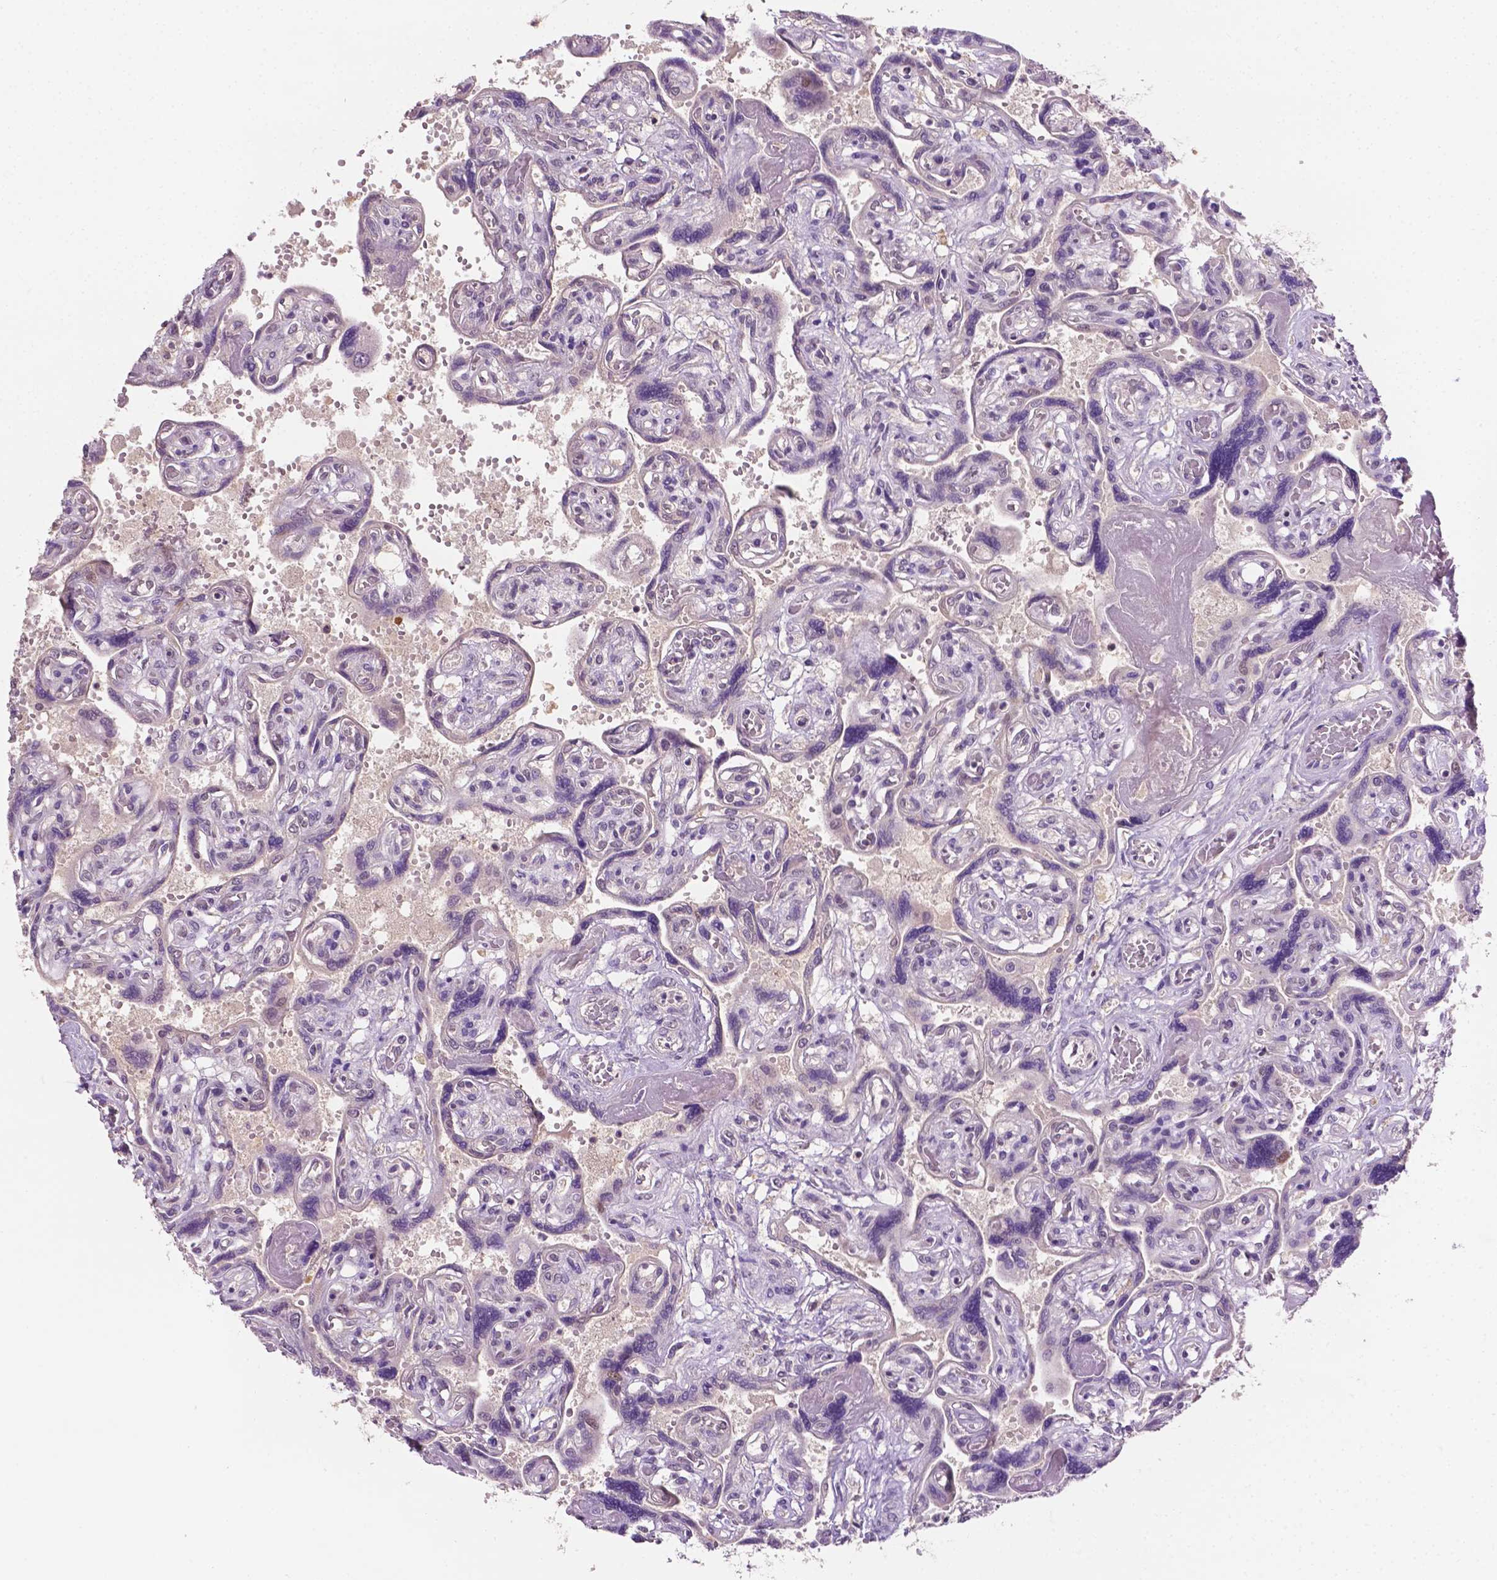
{"staining": {"intensity": "negative", "quantity": "none", "location": "none"}, "tissue": "placenta", "cell_type": "Decidual cells", "image_type": "normal", "snomed": [{"axis": "morphology", "description": "Normal tissue, NOS"}, {"axis": "topography", "description": "Placenta"}], "caption": "IHC photomicrograph of normal placenta: placenta stained with DAB demonstrates no significant protein expression in decidual cells. Nuclei are stained in blue.", "gene": "MROH6", "patient": {"sex": "female", "age": 32}}